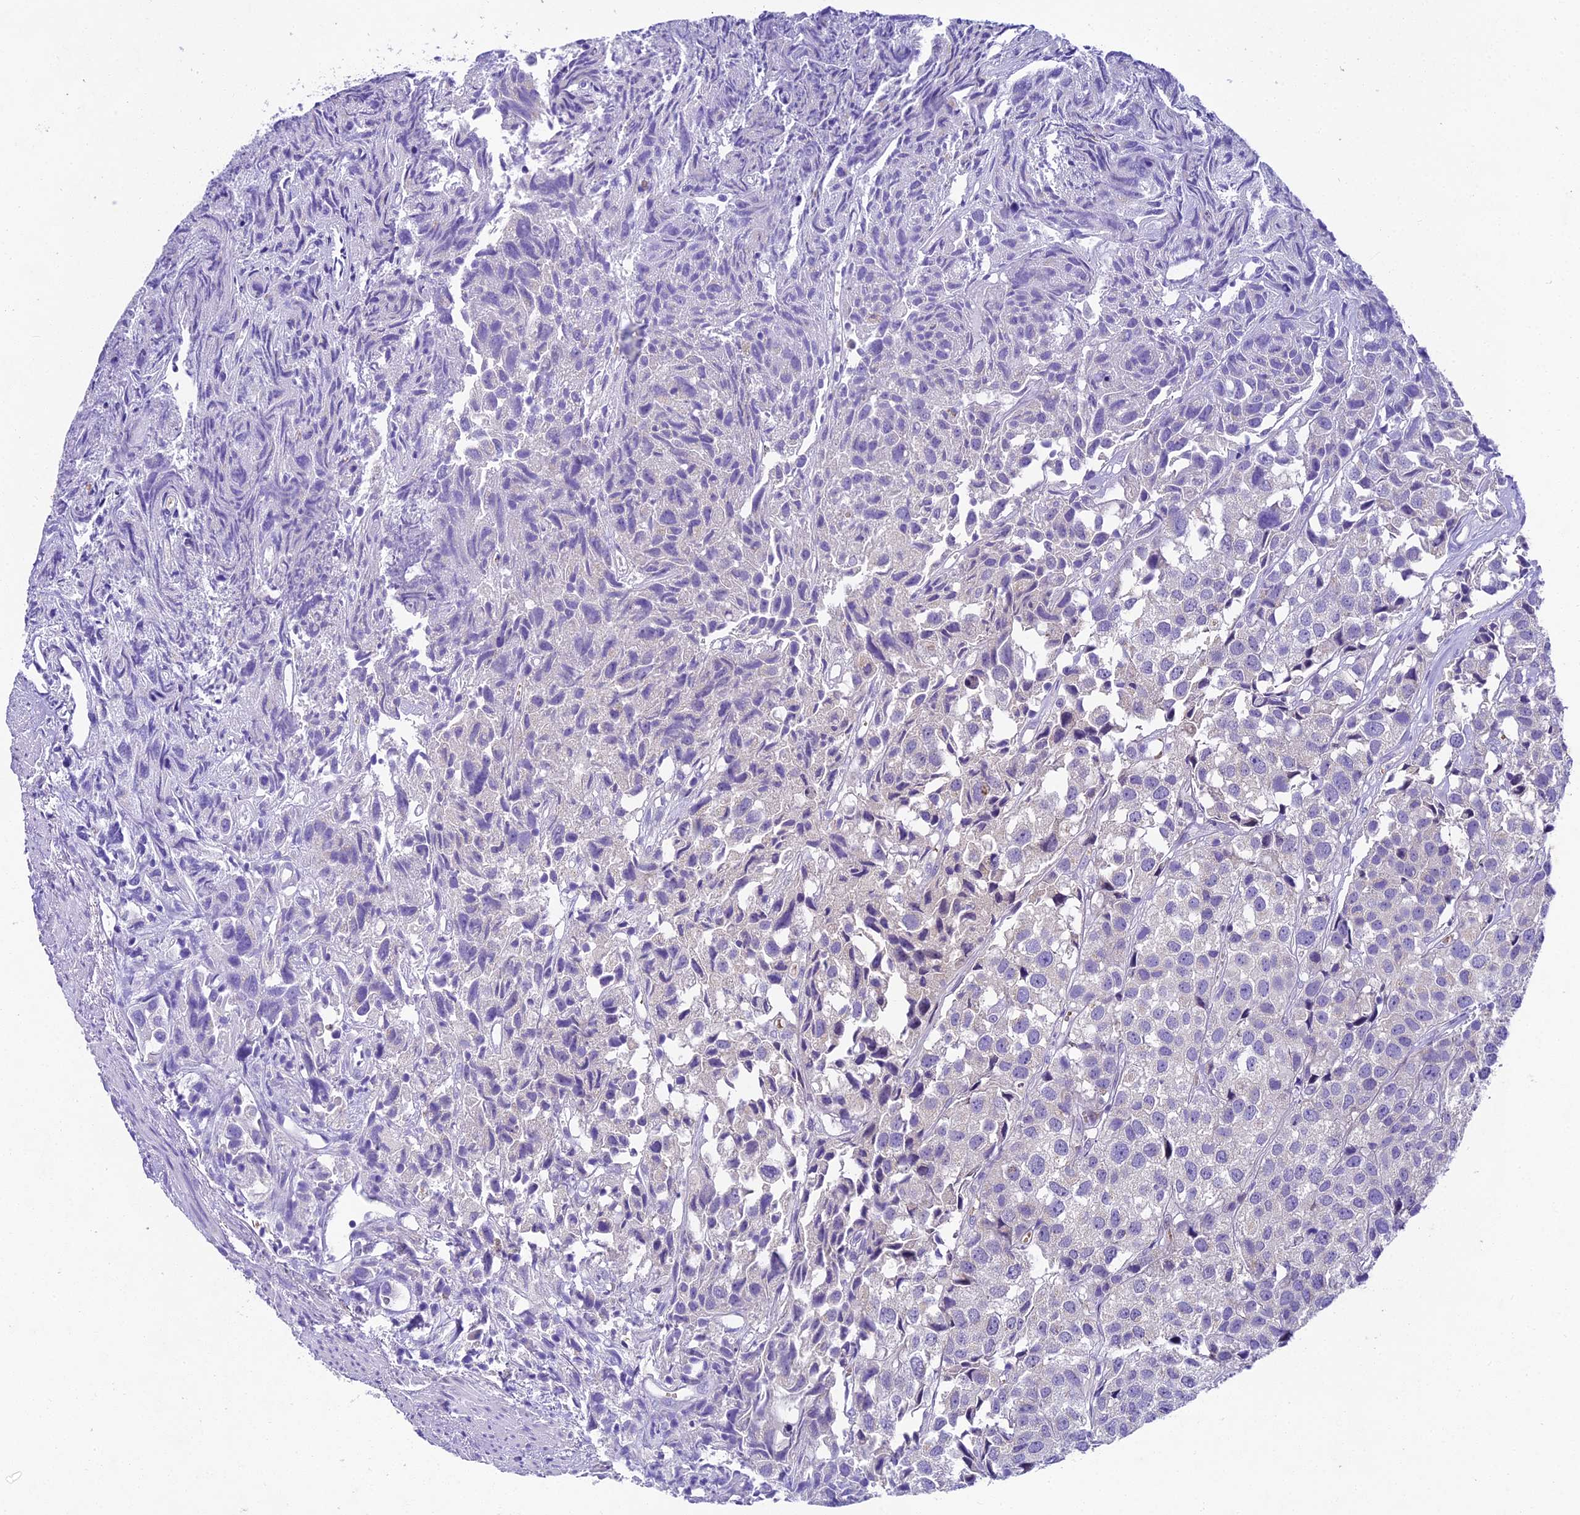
{"staining": {"intensity": "negative", "quantity": "none", "location": "none"}, "tissue": "urothelial cancer", "cell_type": "Tumor cells", "image_type": "cancer", "snomed": [{"axis": "morphology", "description": "Urothelial carcinoma, High grade"}, {"axis": "topography", "description": "Urinary bladder"}], "caption": "Immunohistochemistry image of neoplastic tissue: high-grade urothelial carcinoma stained with DAB (3,3'-diaminobenzidine) displays no significant protein expression in tumor cells. (Brightfield microscopy of DAB immunohistochemistry (IHC) at high magnification).", "gene": "IFT140", "patient": {"sex": "female", "age": 75}}